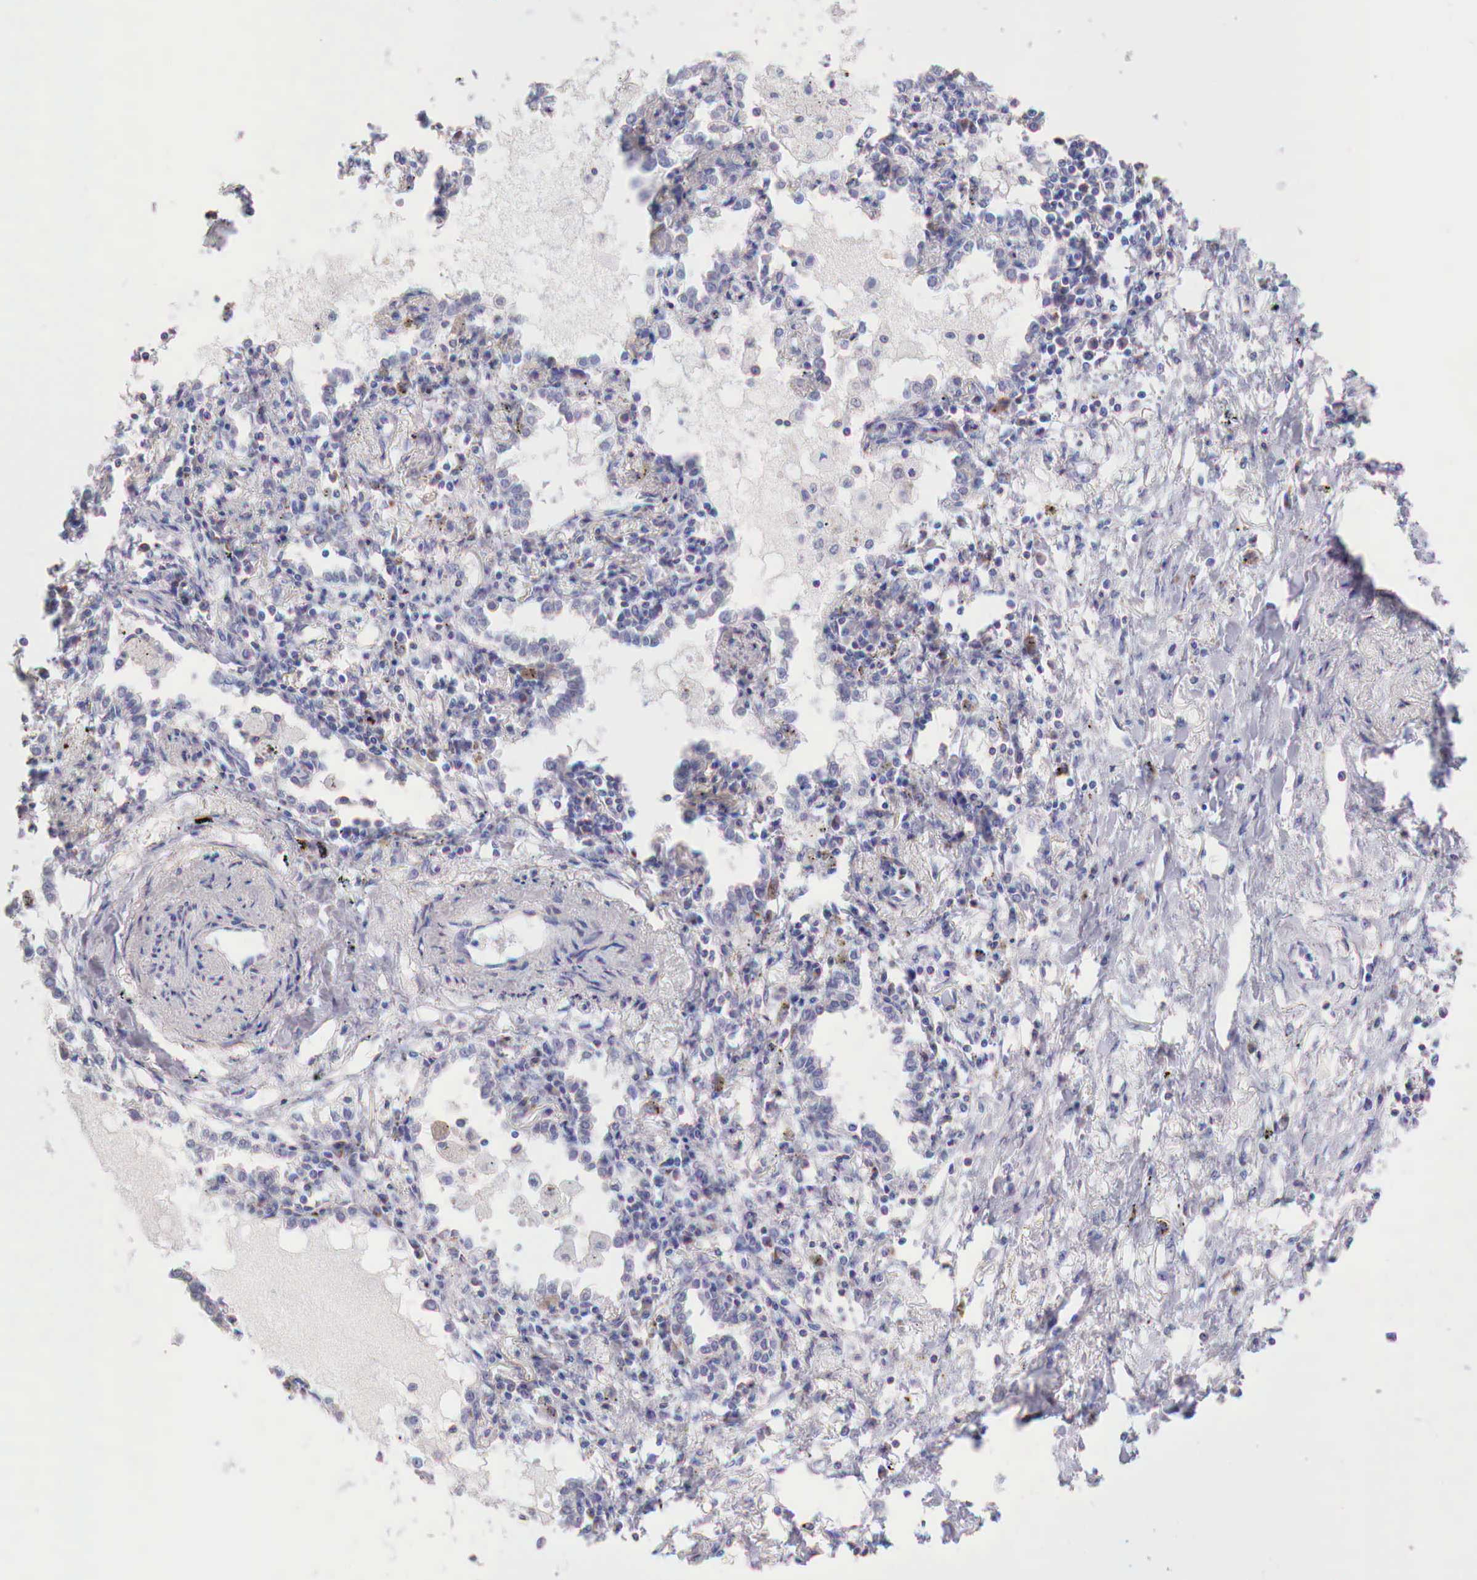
{"staining": {"intensity": "negative", "quantity": "none", "location": "none"}, "tissue": "lung cancer", "cell_type": "Tumor cells", "image_type": "cancer", "snomed": [{"axis": "morphology", "description": "Adenocarcinoma, NOS"}, {"axis": "topography", "description": "Lung"}], "caption": "Lung cancer (adenocarcinoma) was stained to show a protein in brown. There is no significant expression in tumor cells.", "gene": "IDH3G", "patient": {"sex": "male", "age": 60}}